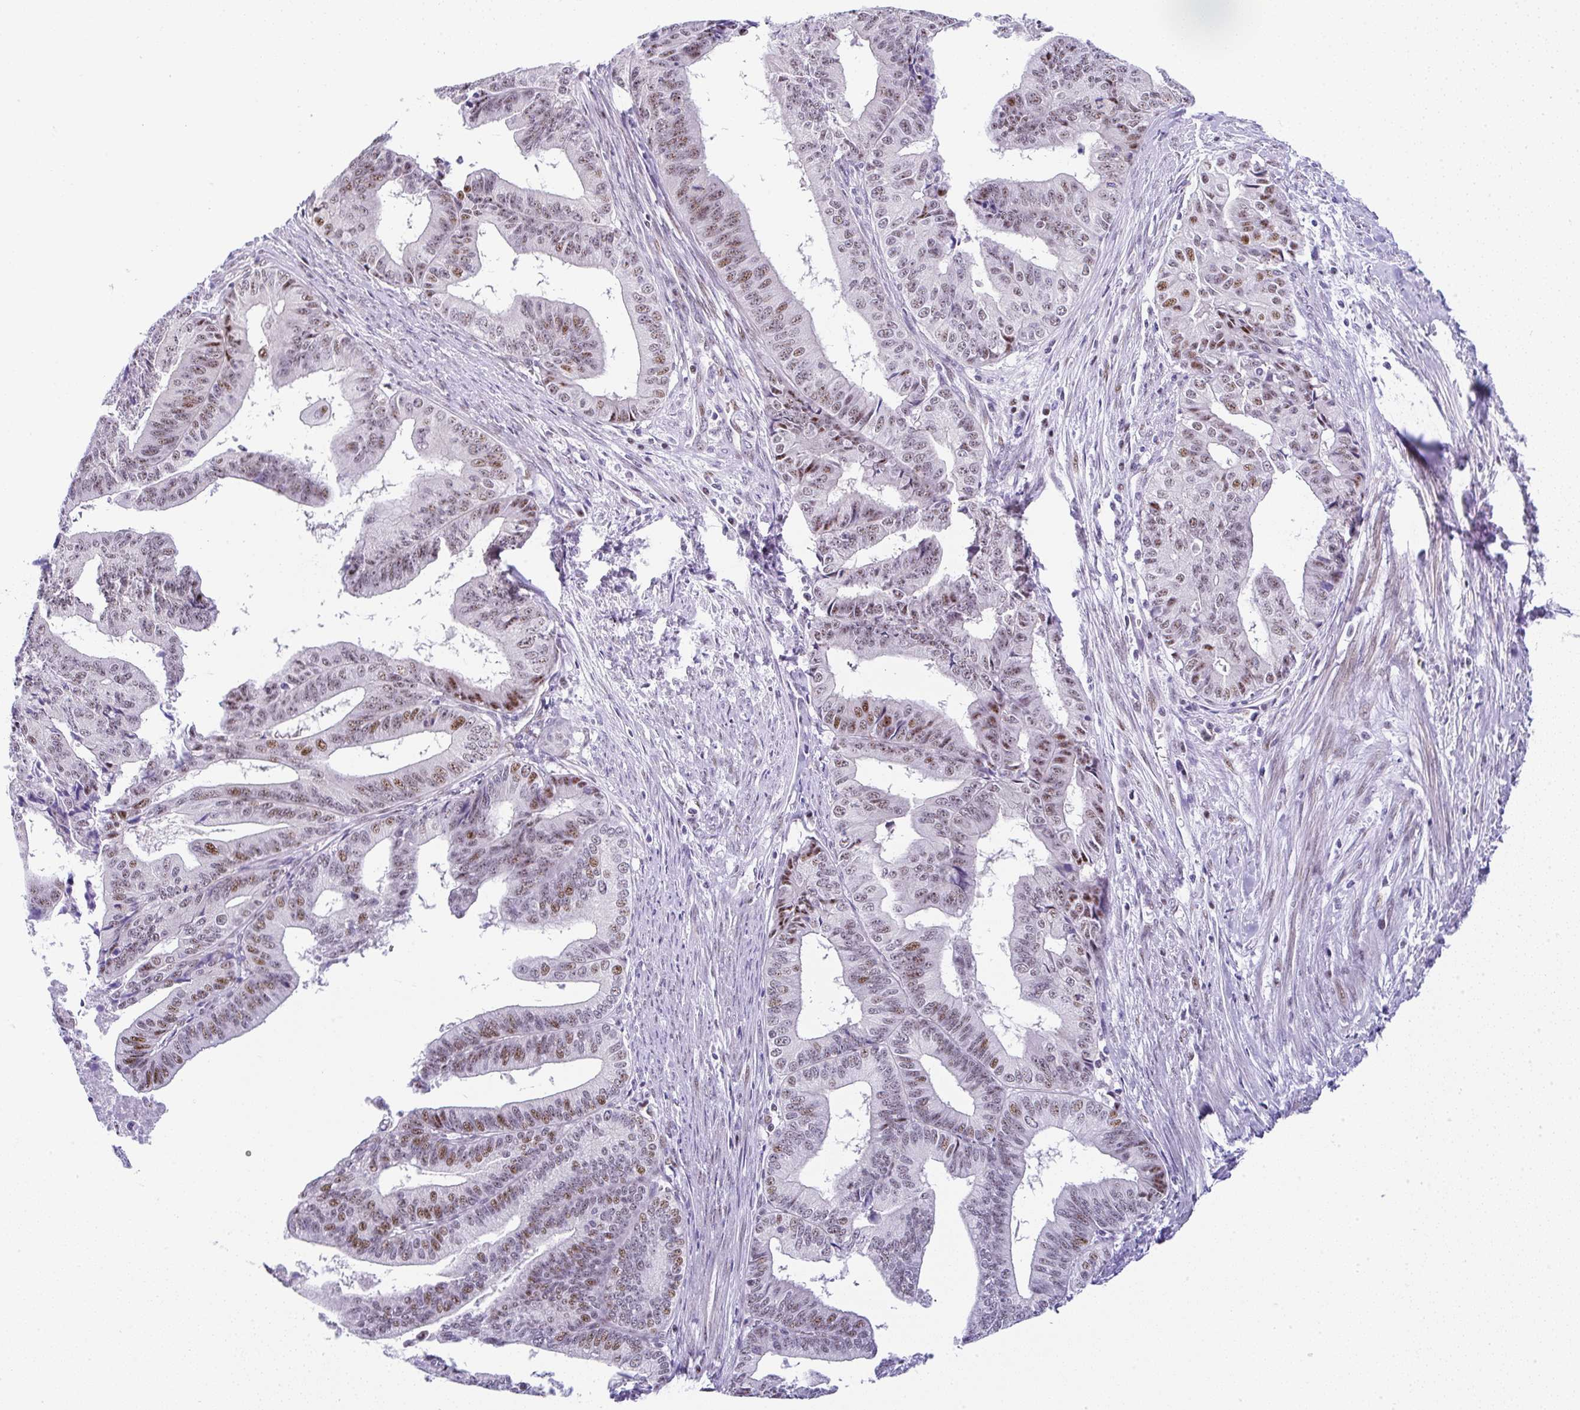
{"staining": {"intensity": "moderate", "quantity": "25%-75%", "location": "nuclear"}, "tissue": "endometrial cancer", "cell_type": "Tumor cells", "image_type": "cancer", "snomed": [{"axis": "morphology", "description": "Adenocarcinoma, NOS"}, {"axis": "topography", "description": "Endometrium"}], "caption": "Endometrial cancer stained with a protein marker shows moderate staining in tumor cells.", "gene": "NR1D2", "patient": {"sex": "female", "age": 65}}